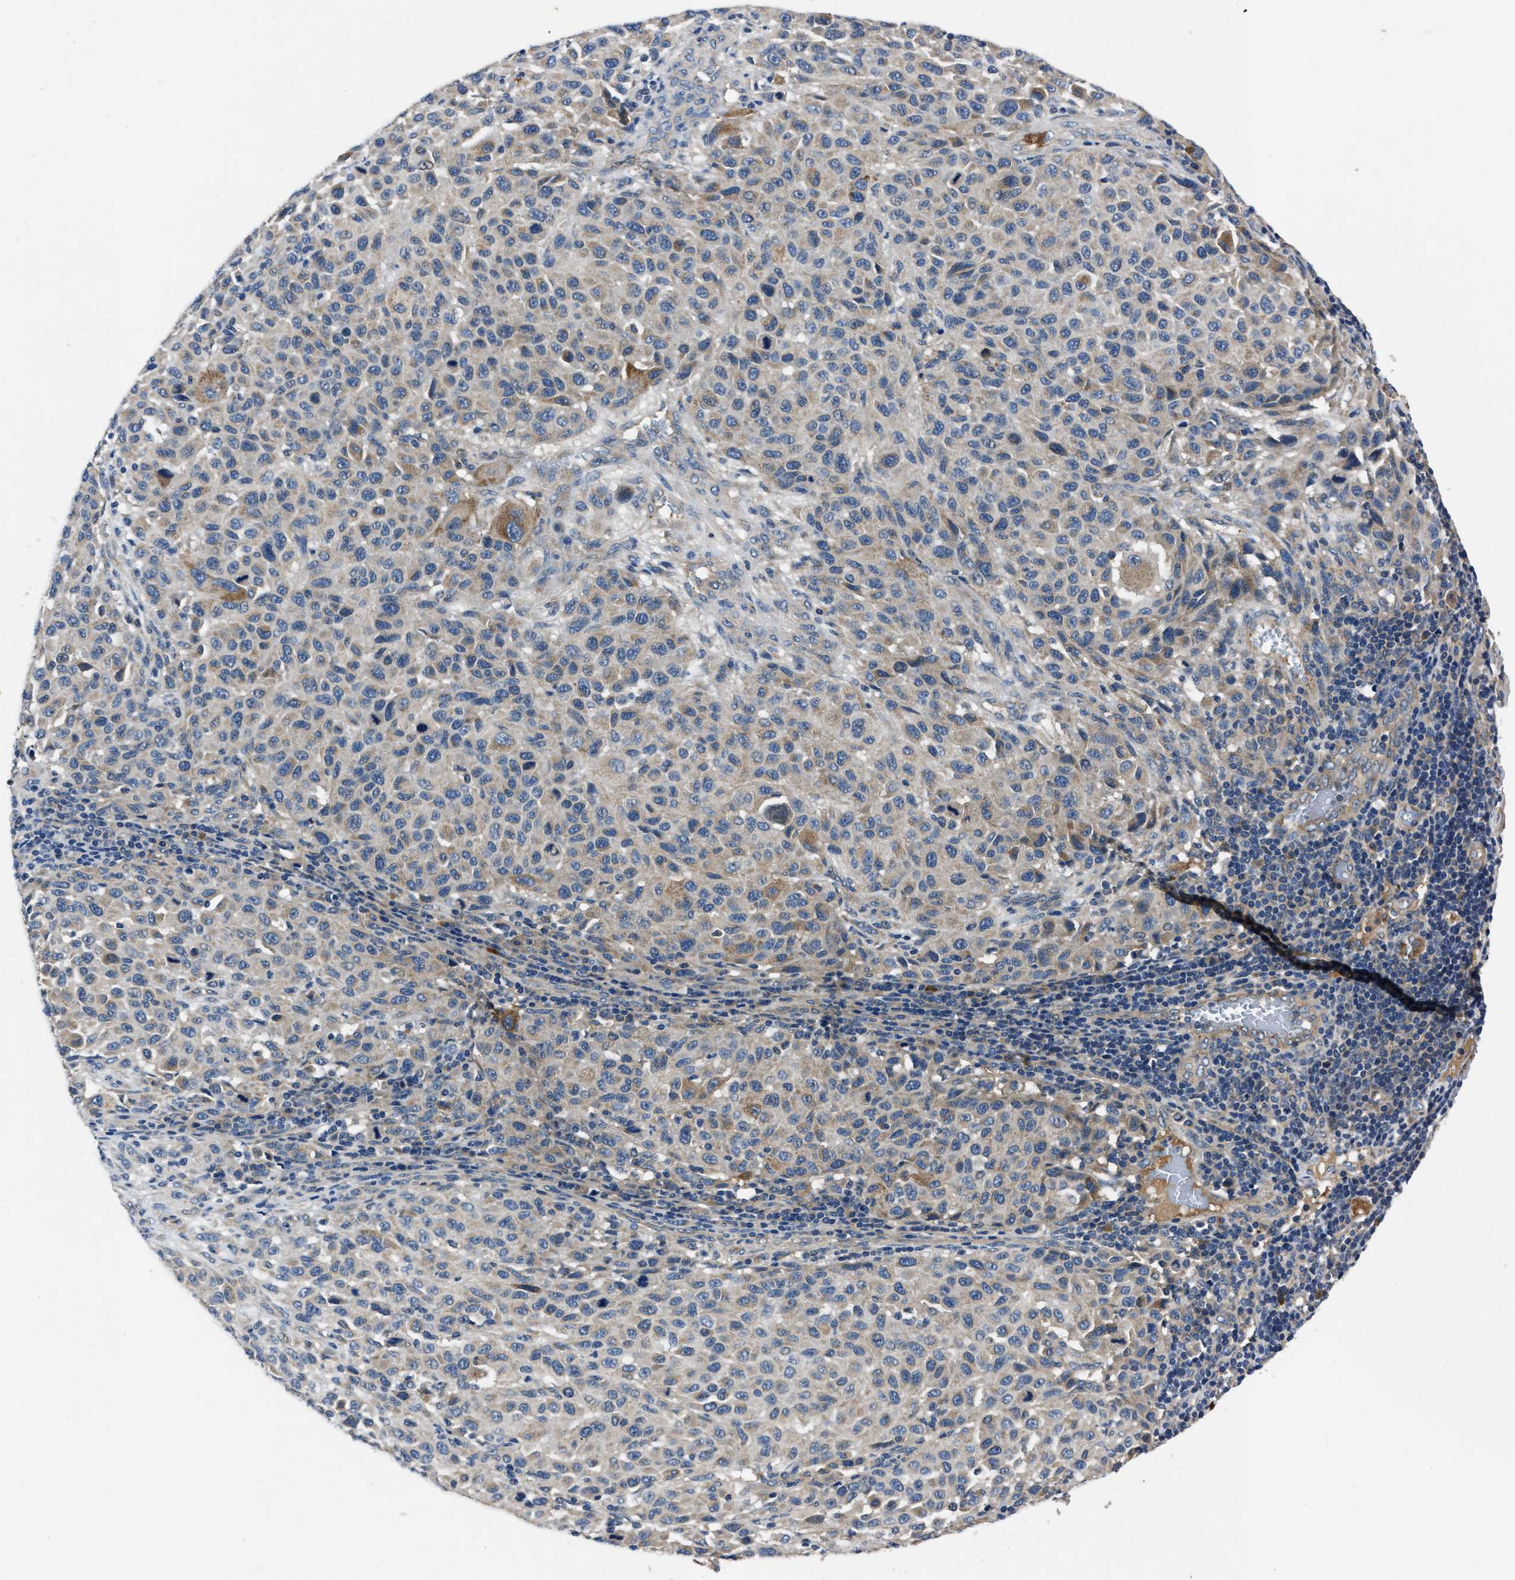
{"staining": {"intensity": "negative", "quantity": "none", "location": "none"}, "tissue": "melanoma", "cell_type": "Tumor cells", "image_type": "cancer", "snomed": [{"axis": "morphology", "description": "Malignant melanoma, Metastatic site"}, {"axis": "topography", "description": "Lymph node"}], "caption": "Immunohistochemistry (IHC) of malignant melanoma (metastatic site) demonstrates no expression in tumor cells. The staining was performed using DAB (3,3'-diaminobenzidine) to visualize the protein expression in brown, while the nuclei were stained in blue with hematoxylin (Magnification: 20x).", "gene": "ERC1", "patient": {"sex": "male", "age": 61}}